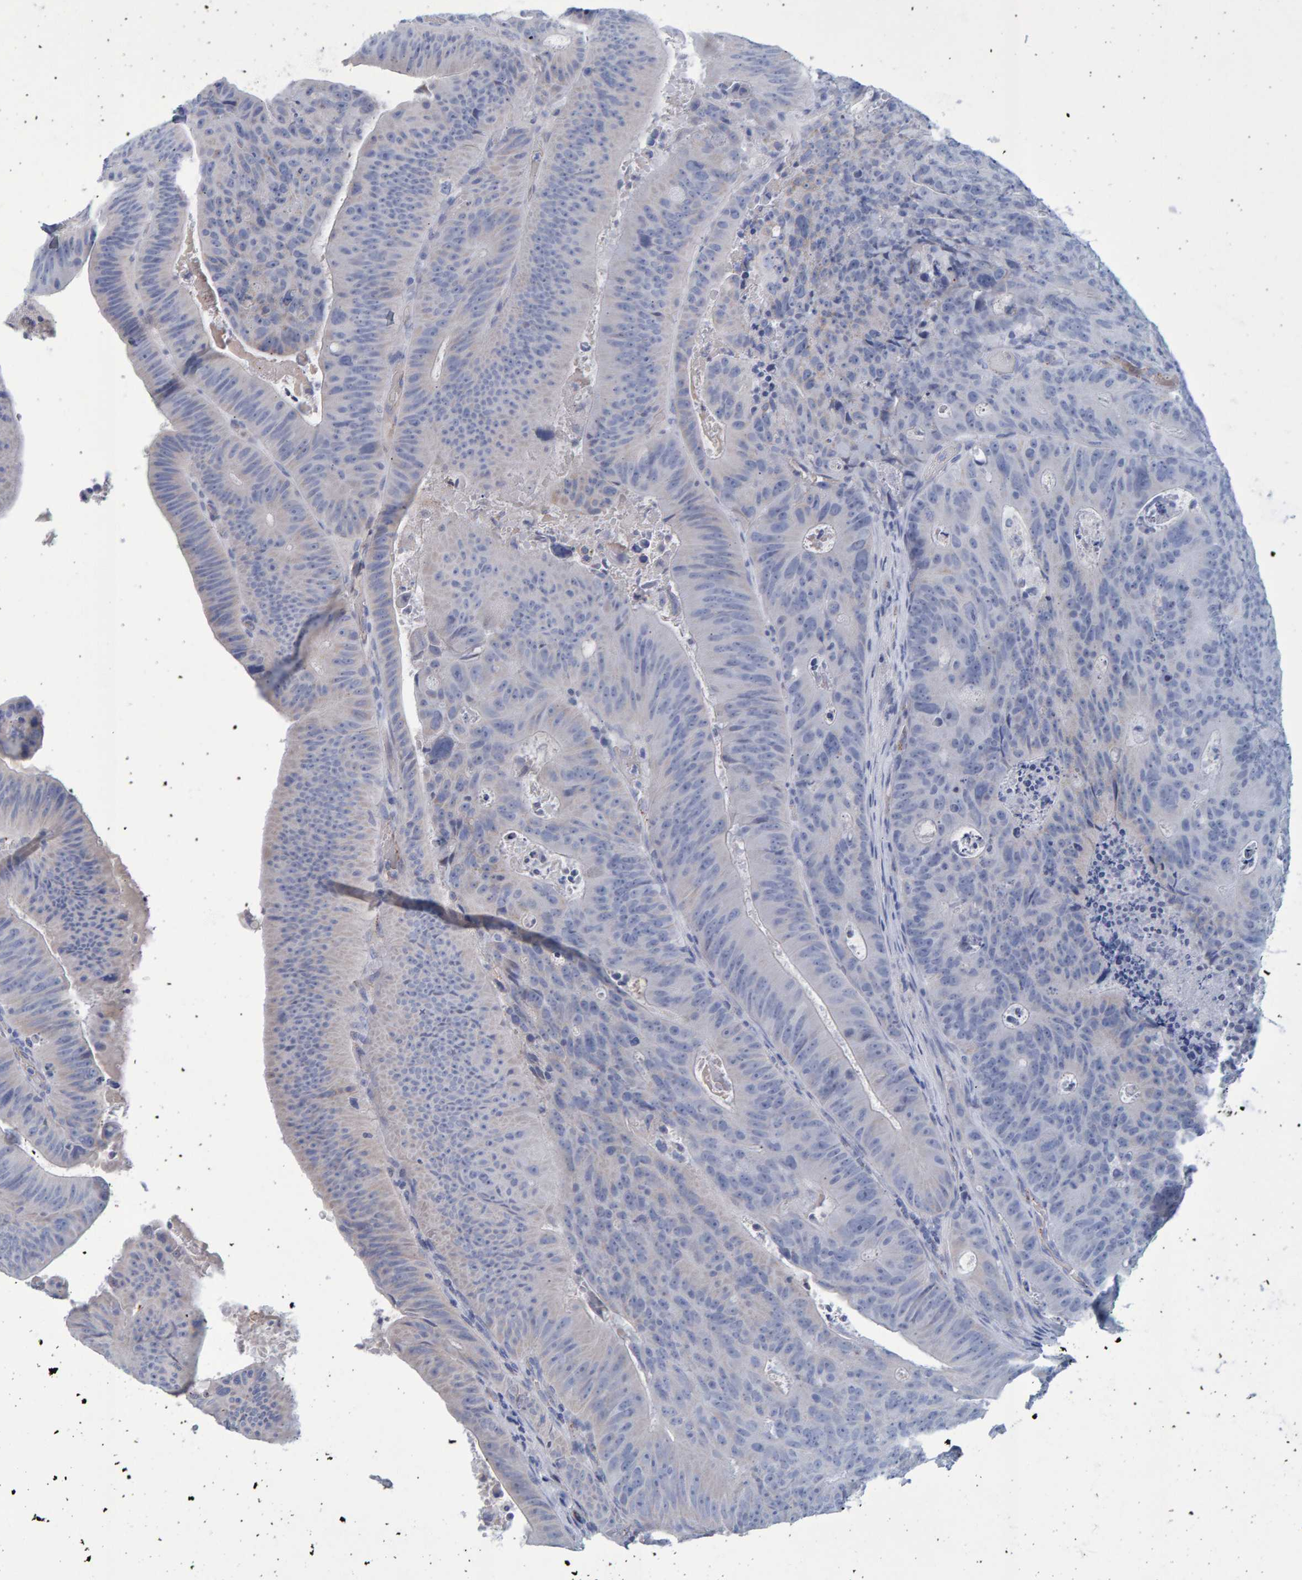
{"staining": {"intensity": "negative", "quantity": "none", "location": "none"}, "tissue": "colorectal cancer", "cell_type": "Tumor cells", "image_type": "cancer", "snomed": [{"axis": "morphology", "description": "Adenocarcinoma, NOS"}, {"axis": "topography", "description": "Colon"}], "caption": "An immunohistochemistry micrograph of colorectal cancer (adenocarcinoma) is shown. There is no staining in tumor cells of colorectal cancer (adenocarcinoma). (DAB immunohistochemistry visualized using brightfield microscopy, high magnification).", "gene": "SLC34A3", "patient": {"sex": "male", "age": 87}}